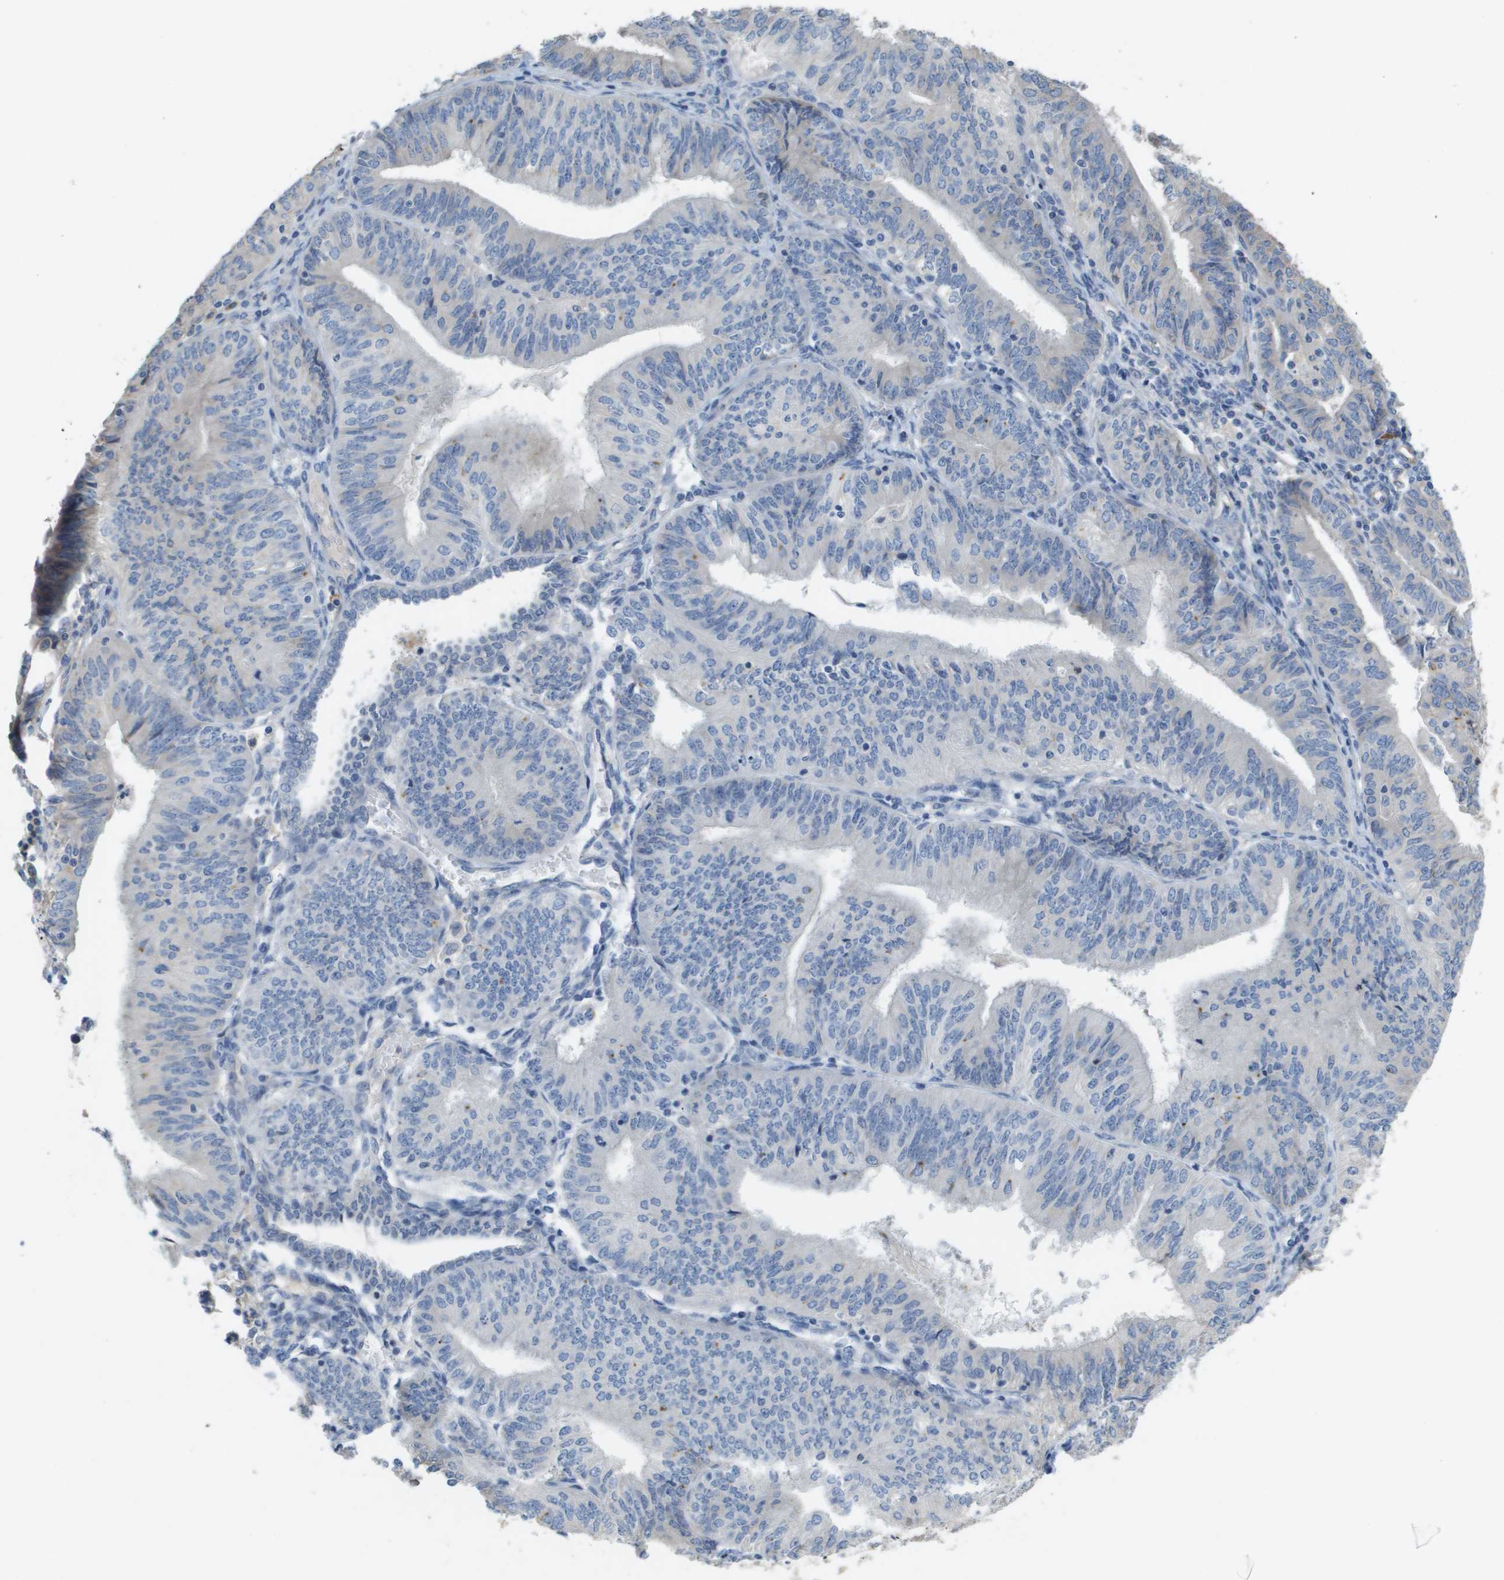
{"staining": {"intensity": "negative", "quantity": "none", "location": "none"}, "tissue": "endometrial cancer", "cell_type": "Tumor cells", "image_type": "cancer", "snomed": [{"axis": "morphology", "description": "Adenocarcinoma, NOS"}, {"axis": "topography", "description": "Endometrium"}], "caption": "Immunohistochemistry micrograph of human endometrial adenocarcinoma stained for a protein (brown), which exhibits no staining in tumor cells.", "gene": "CASP10", "patient": {"sex": "female", "age": 58}}